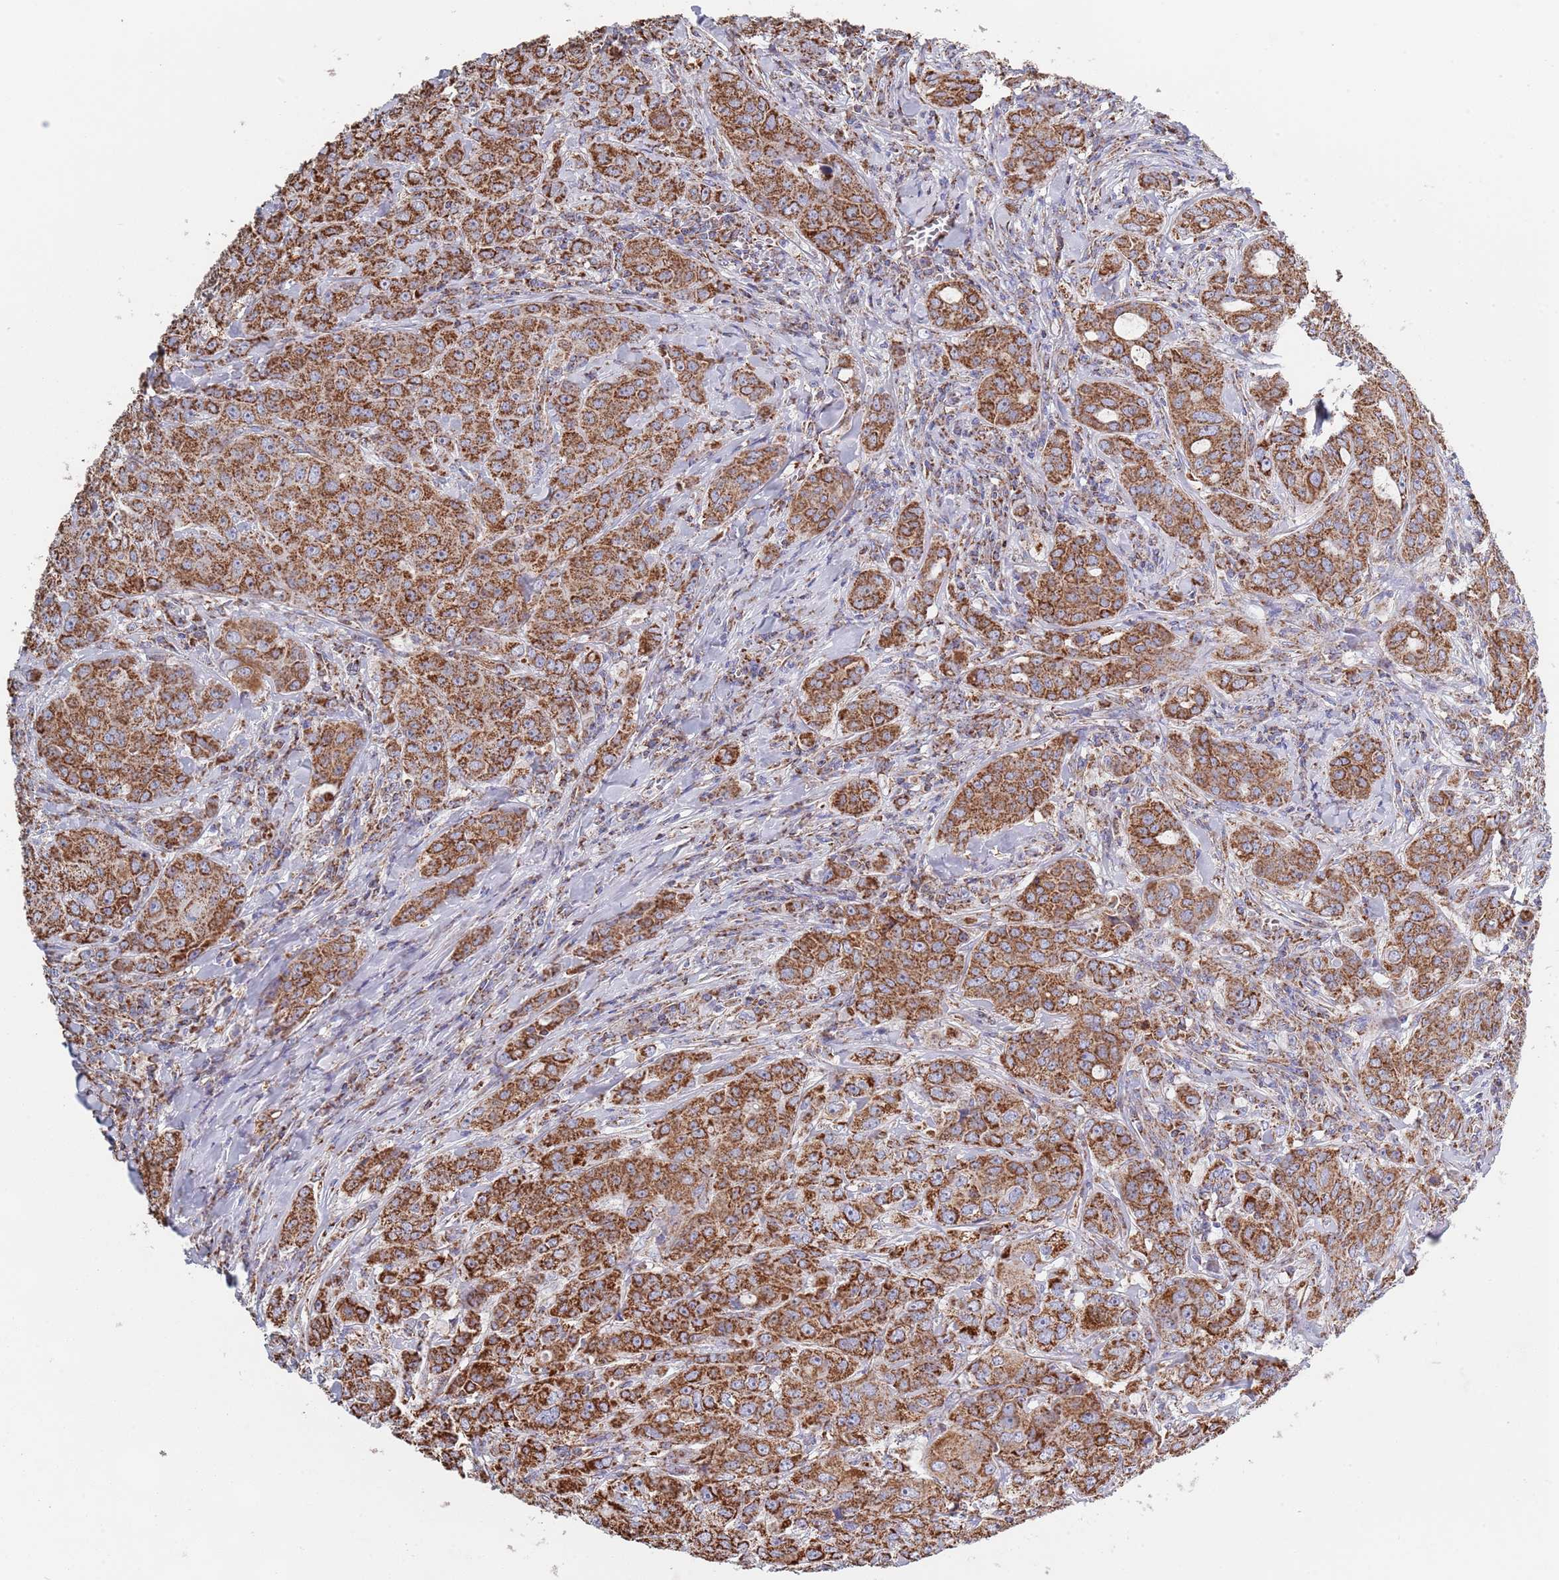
{"staining": {"intensity": "strong", "quantity": ">75%", "location": "cytoplasmic/membranous"}, "tissue": "breast cancer", "cell_type": "Tumor cells", "image_type": "cancer", "snomed": [{"axis": "morphology", "description": "Duct carcinoma"}, {"axis": "topography", "description": "Breast"}], "caption": "A brown stain labels strong cytoplasmic/membranous staining of a protein in human breast cancer tumor cells. Using DAB (3,3'-diaminobenzidine) (brown) and hematoxylin (blue) stains, captured at high magnification using brightfield microscopy.", "gene": "PGP", "patient": {"sex": "female", "age": 43}}